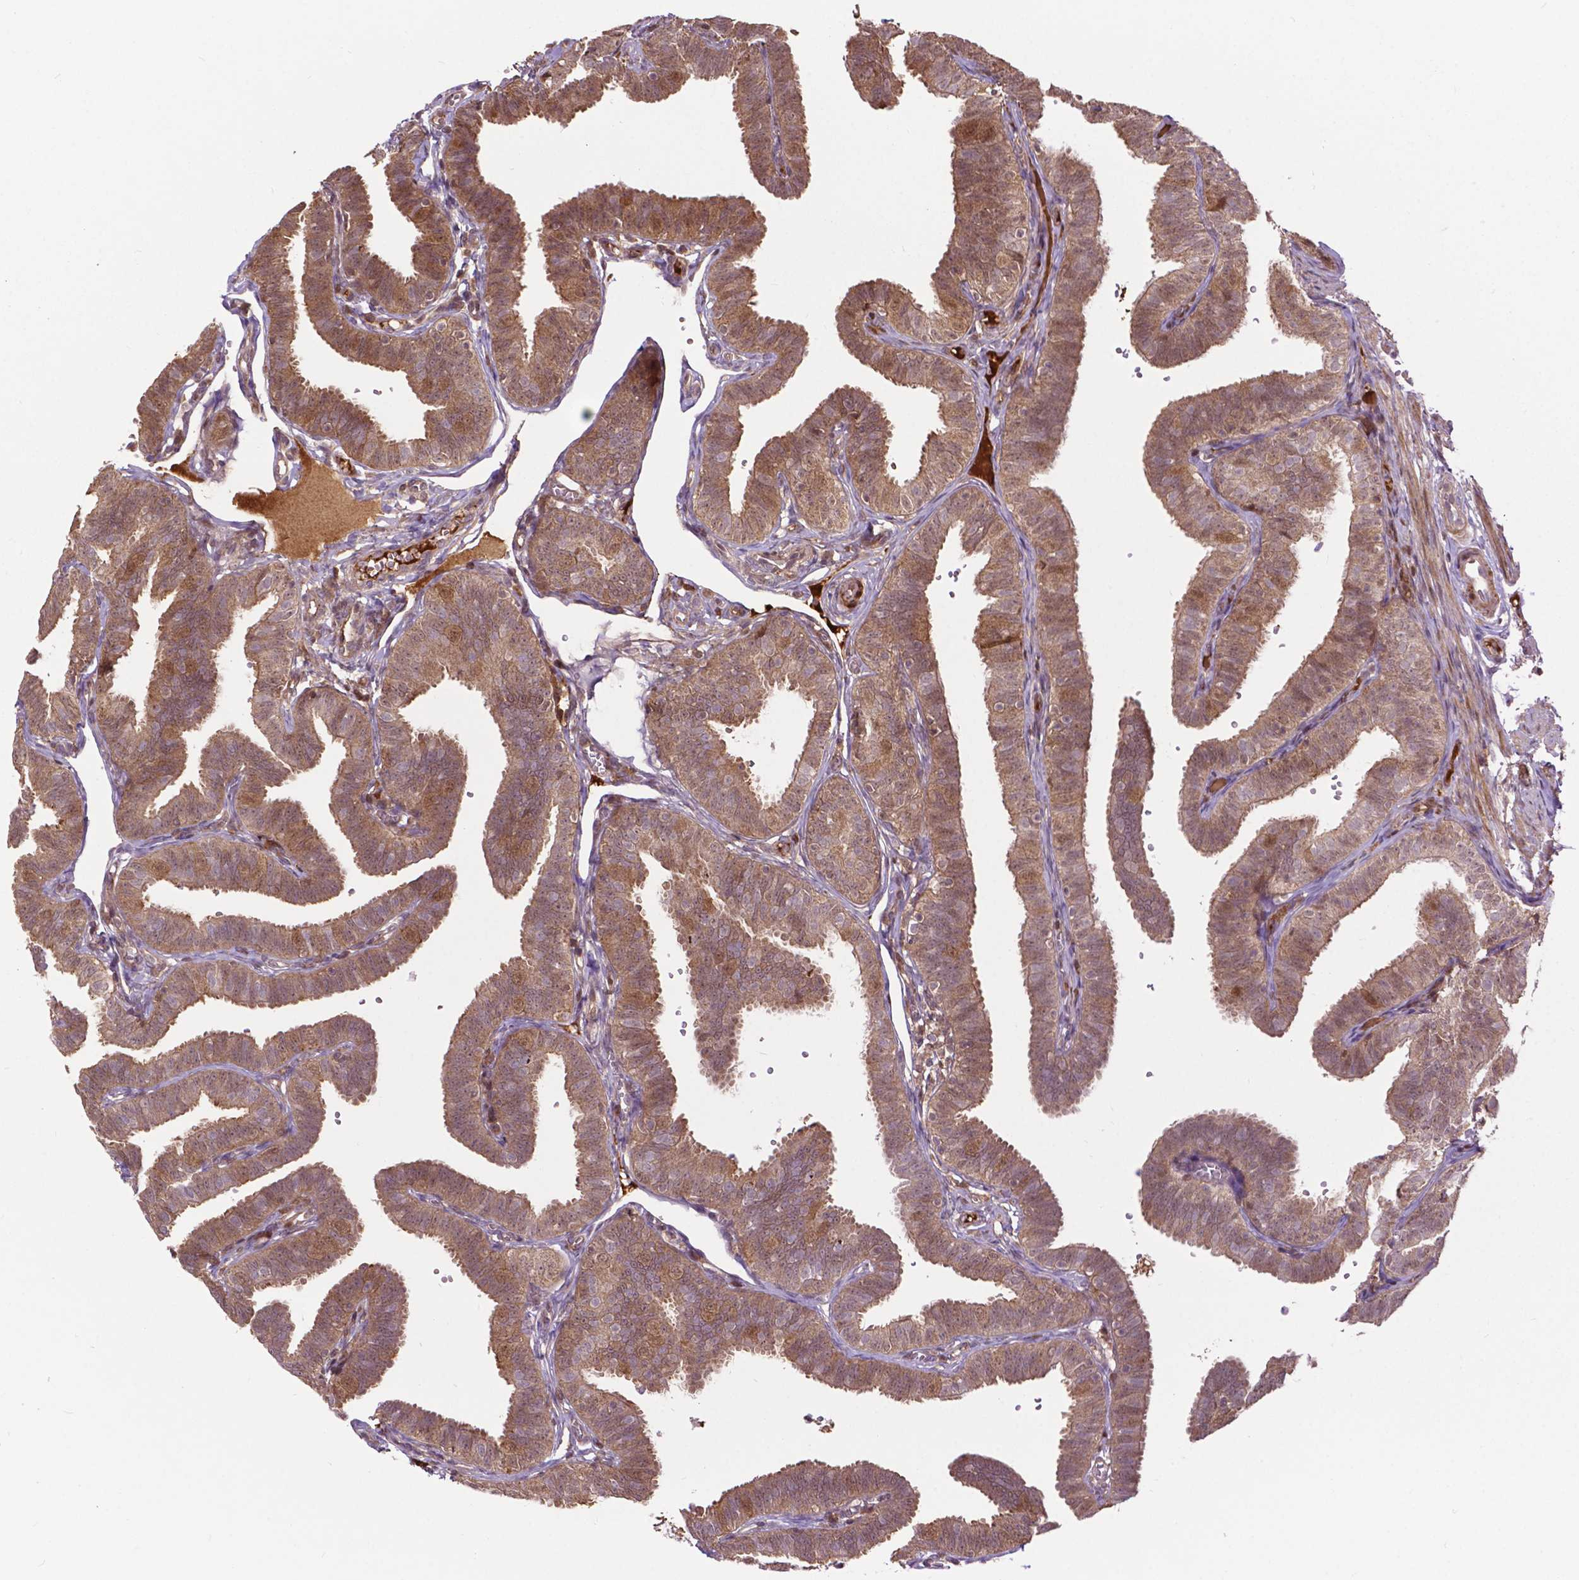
{"staining": {"intensity": "moderate", "quantity": ">75%", "location": "cytoplasmic/membranous"}, "tissue": "fallopian tube", "cell_type": "Glandular cells", "image_type": "normal", "snomed": [{"axis": "morphology", "description": "Normal tissue, NOS"}, {"axis": "topography", "description": "Fallopian tube"}], "caption": "Normal fallopian tube was stained to show a protein in brown. There is medium levels of moderate cytoplasmic/membranous positivity in approximately >75% of glandular cells. (DAB IHC with brightfield microscopy, high magnification).", "gene": "CHMP4A", "patient": {"sex": "female", "age": 25}}